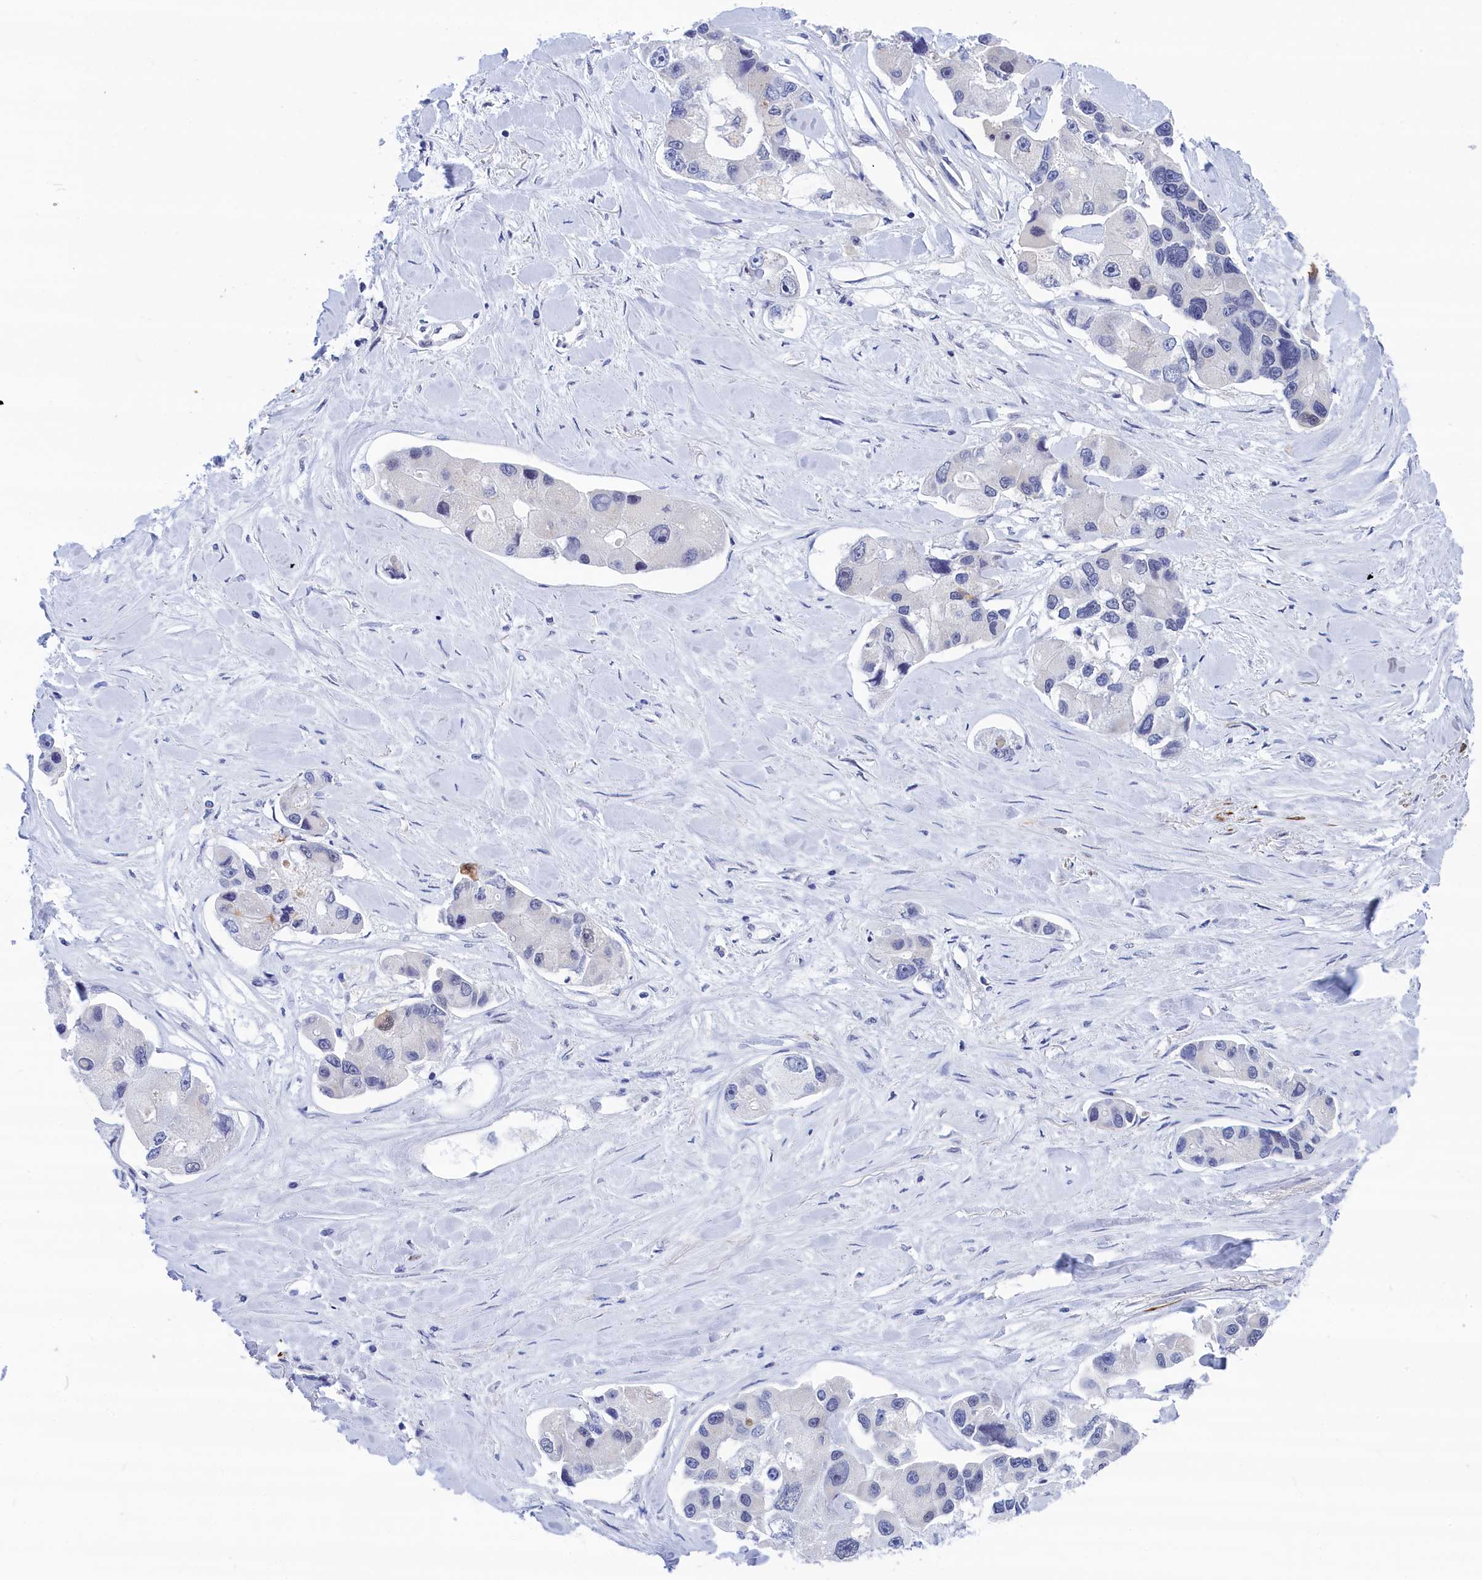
{"staining": {"intensity": "negative", "quantity": "none", "location": "none"}, "tissue": "lung cancer", "cell_type": "Tumor cells", "image_type": "cancer", "snomed": [{"axis": "morphology", "description": "Adenocarcinoma, NOS"}, {"axis": "topography", "description": "Lung"}], "caption": "Lung cancer (adenocarcinoma) was stained to show a protein in brown. There is no significant staining in tumor cells. (Brightfield microscopy of DAB (3,3'-diaminobenzidine) IHC at high magnification).", "gene": "WDR83", "patient": {"sex": "female", "age": 54}}